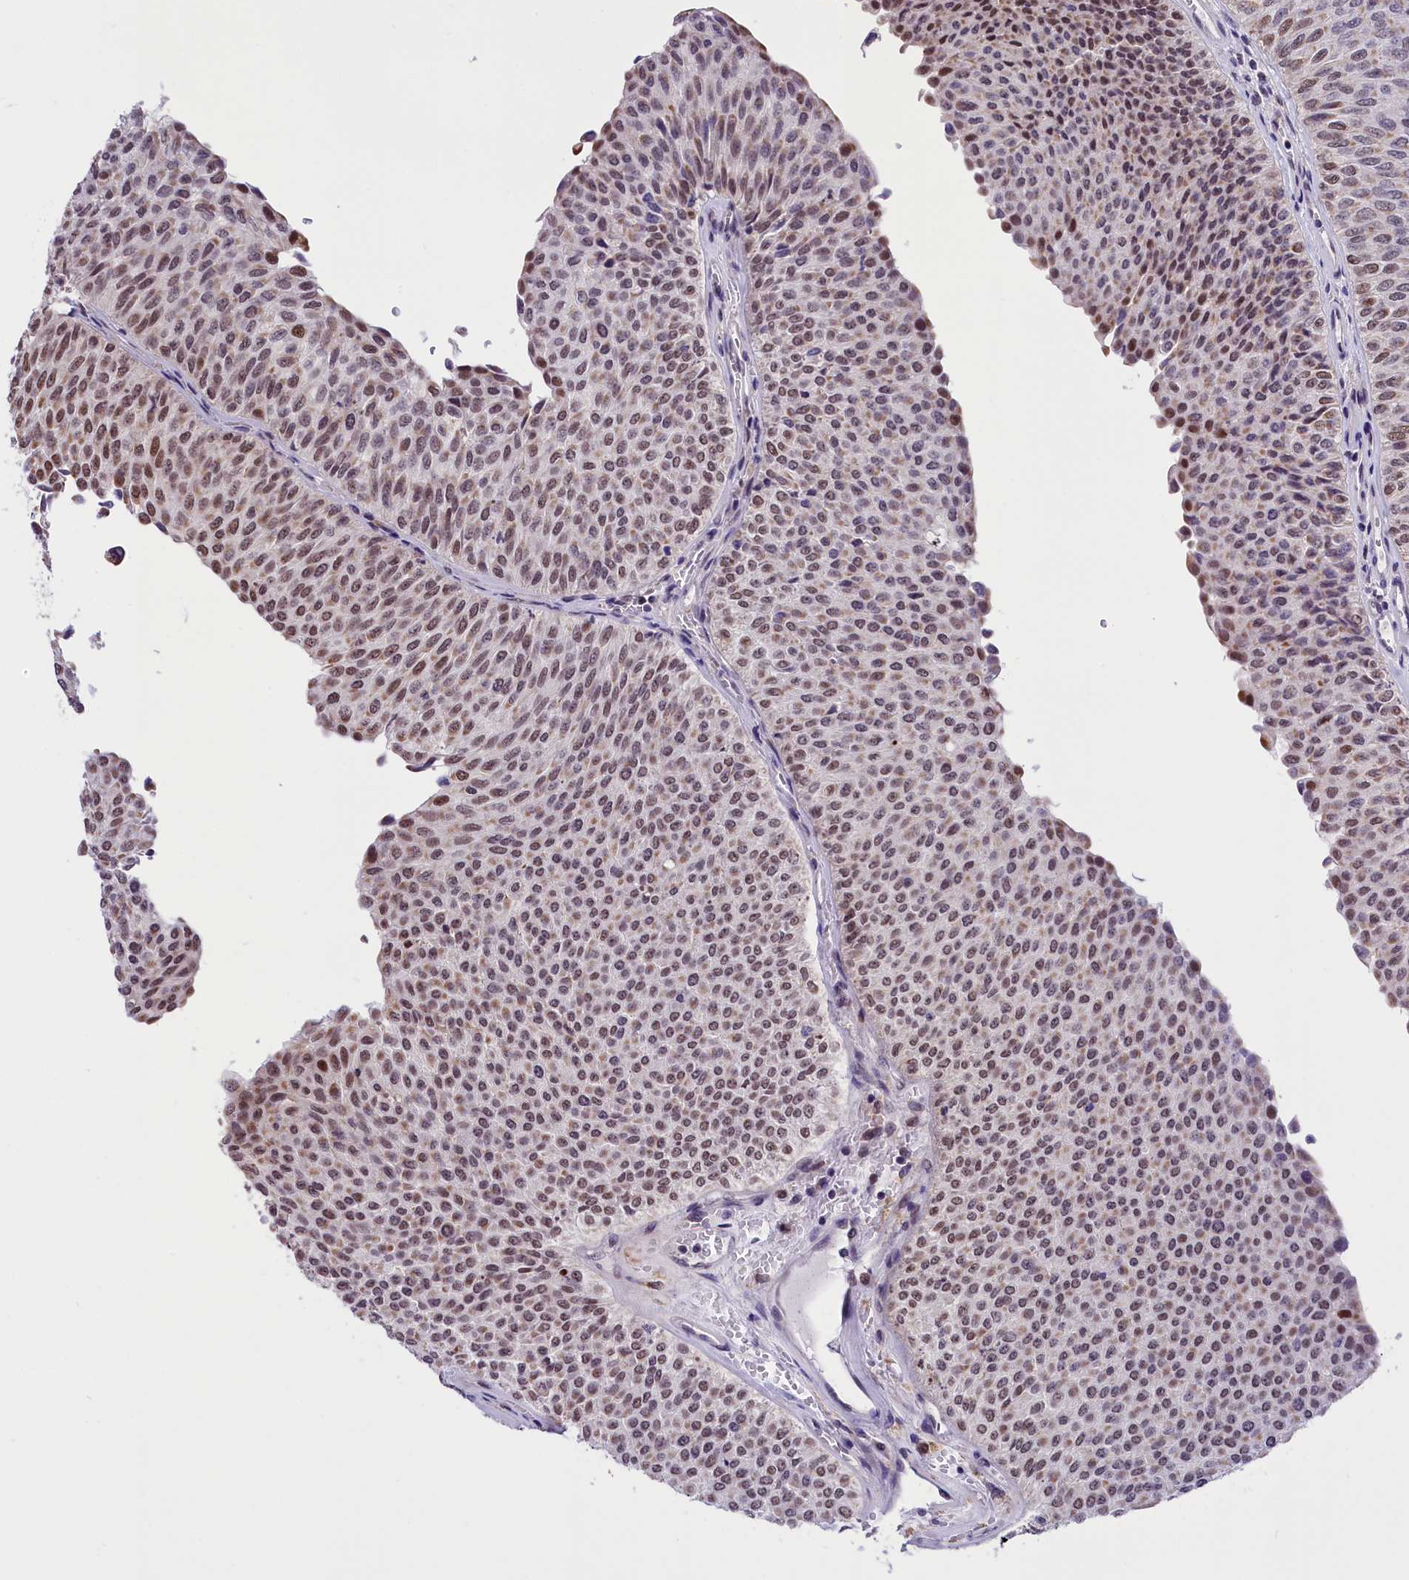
{"staining": {"intensity": "moderate", "quantity": "25%-75%", "location": "nuclear"}, "tissue": "urothelial cancer", "cell_type": "Tumor cells", "image_type": "cancer", "snomed": [{"axis": "morphology", "description": "Urothelial carcinoma, Low grade"}, {"axis": "topography", "description": "Urinary bladder"}], "caption": "IHC image of neoplastic tissue: human low-grade urothelial carcinoma stained using immunohistochemistry (IHC) displays medium levels of moderate protein expression localized specifically in the nuclear of tumor cells, appearing as a nuclear brown color.", "gene": "CDYL2", "patient": {"sex": "male", "age": 78}}